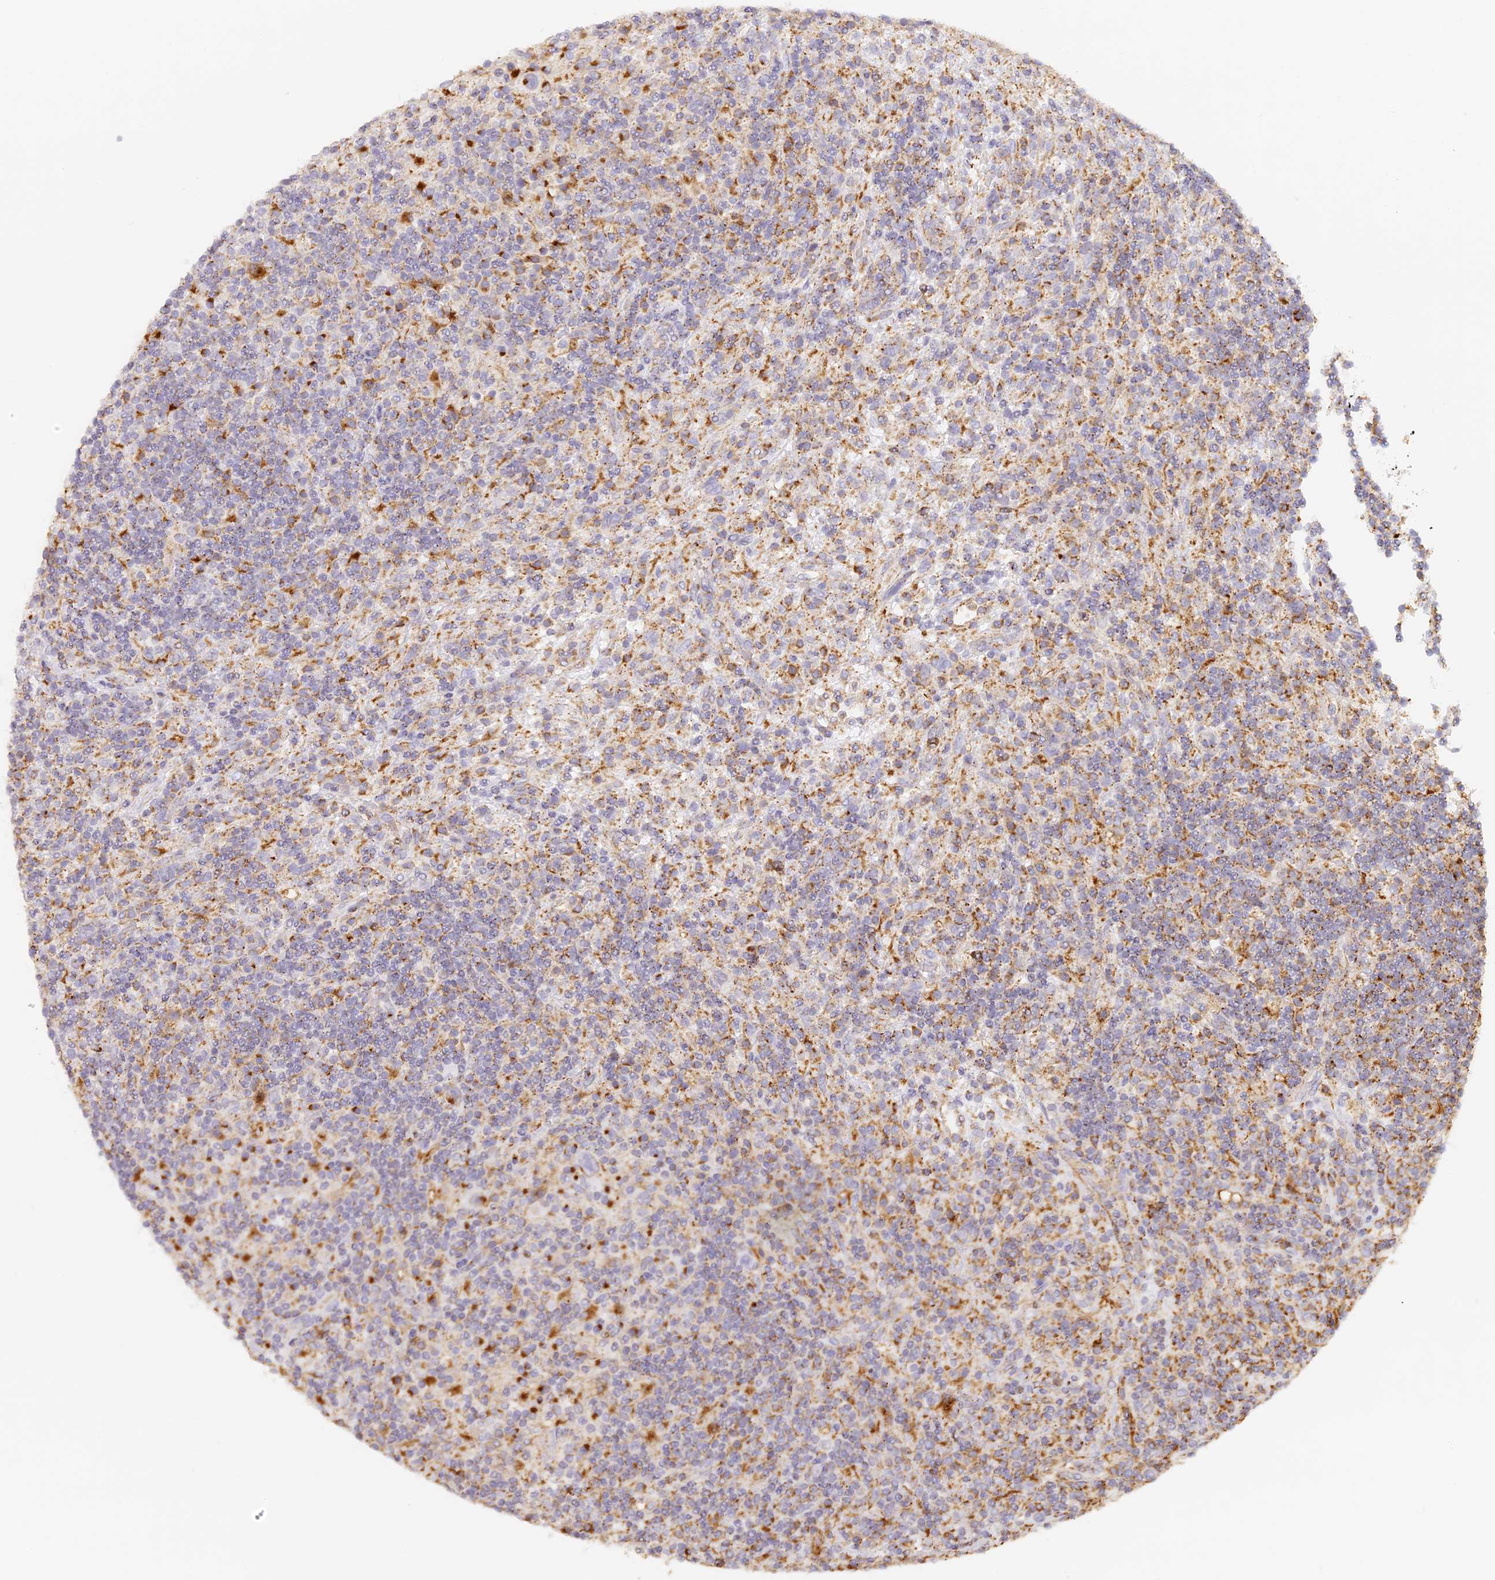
{"staining": {"intensity": "moderate", "quantity": "<25%", "location": "cytoplasmic/membranous"}, "tissue": "lymphoma", "cell_type": "Tumor cells", "image_type": "cancer", "snomed": [{"axis": "morphology", "description": "Hodgkin's disease, NOS"}, {"axis": "topography", "description": "Lymph node"}], "caption": "Approximately <25% of tumor cells in lymphoma show moderate cytoplasmic/membranous protein staining as visualized by brown immunohistochemical staining.", "gene": "LAMP2", "patient": {"sex": "male", "age": 70}}